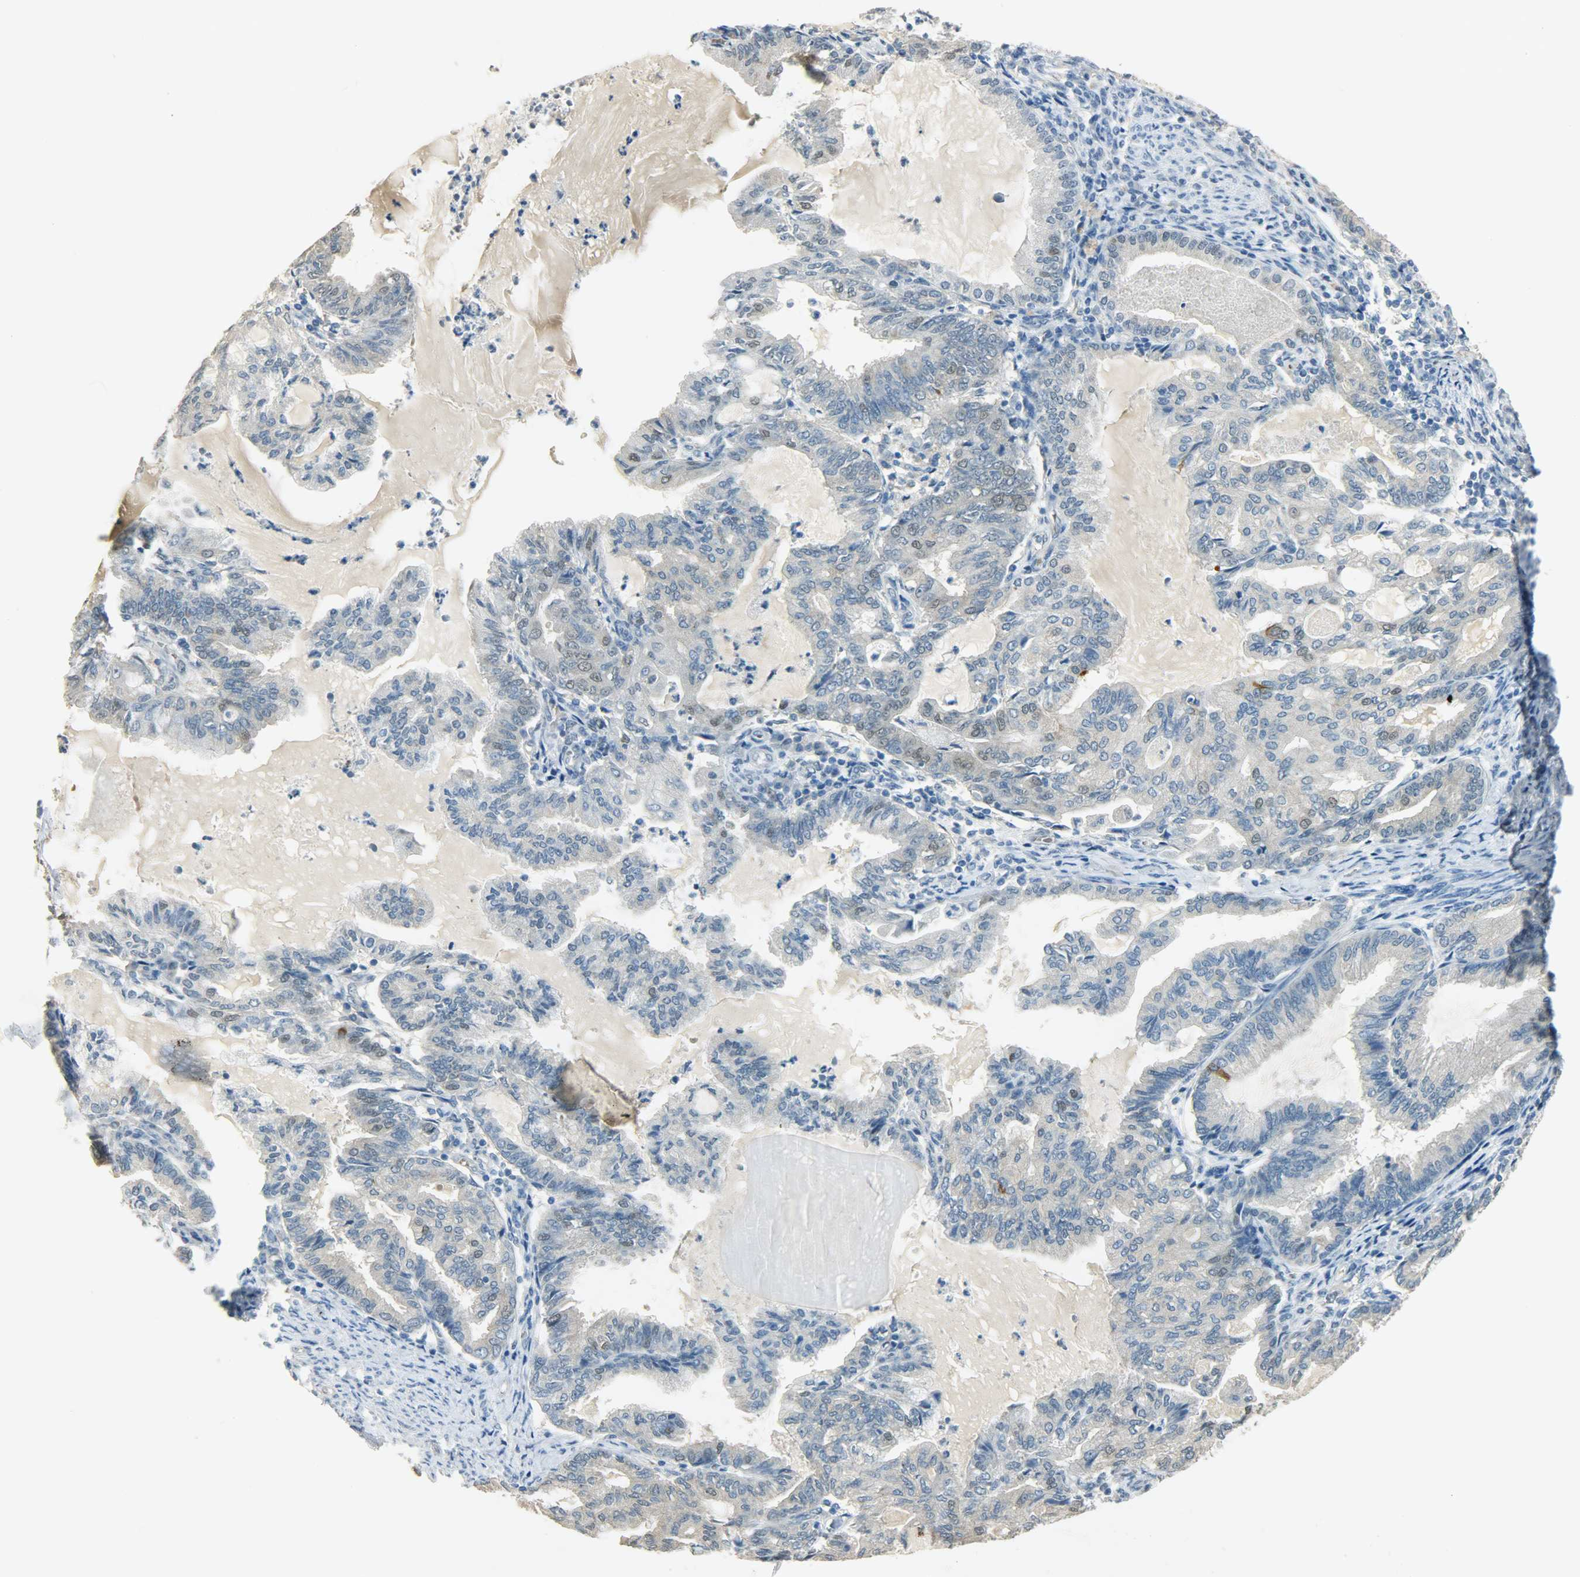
{"staining": {"intensity": "weak", "quantity": "<25%", "location": "nuclear"}, "tissue": "endometrial cancer", "cell_type": "Tumor cells", "image_type": "cancer", "snomed": [{"axis": "morphology", "description": "Adenocarcinoma, NOS"}, {"axis": "topography", "description": "Endometrium"}], "caption": "This is an immunohistochemistry micrograph of human endometrial cancer (adenocarcinoma). There is no expression in tumor cells.", "gene": "PRMT5", "patient": {"sex": "female", "age": 86}}